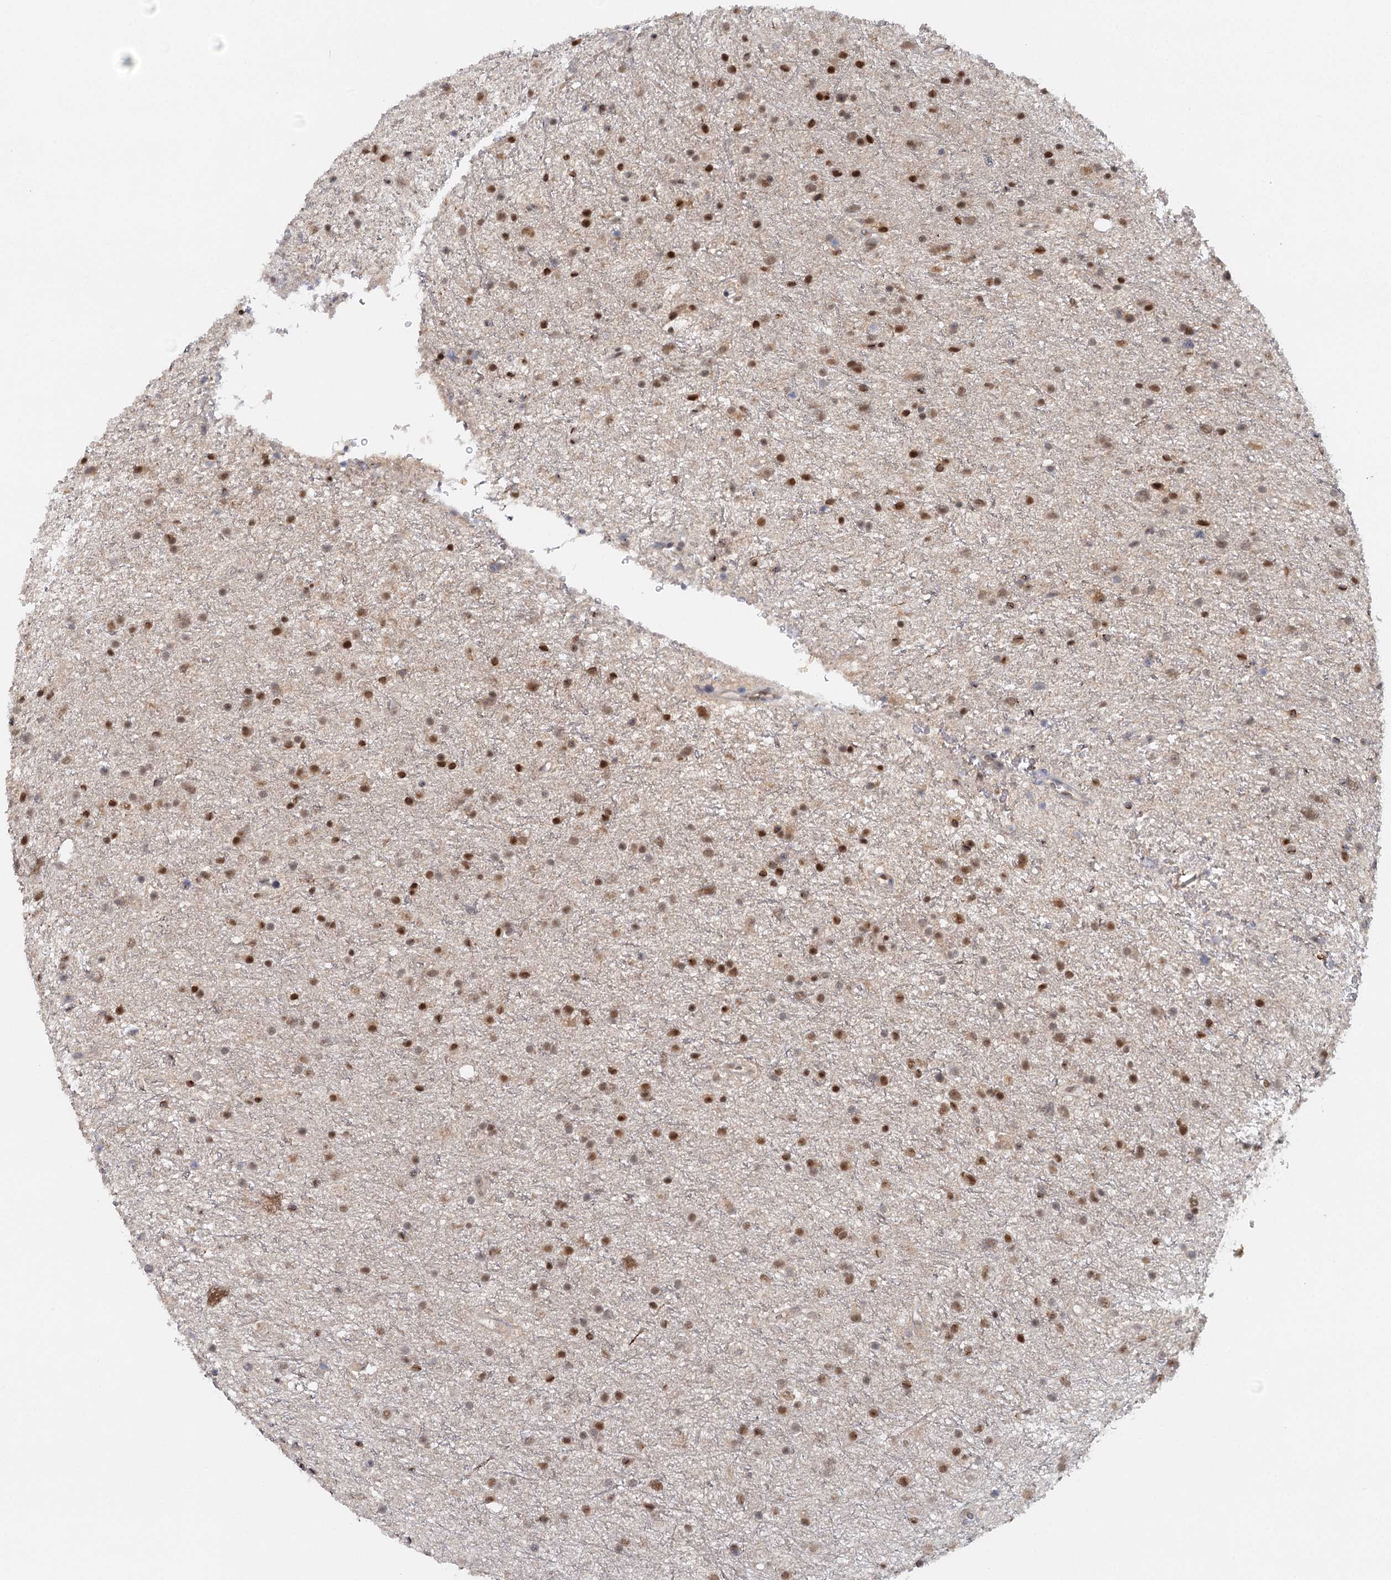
{"staining": {"intensity": "moderate", "quantity": ">75%", "location": "nuclear"}, "tissue": "glioma", "cell_type": "Tumor cells", "image_type": "cancer", "snomed": [{"axis": "morphology", "description": "Glioma, malignant, Low grade"}, {"axis": "topography", "description": "Cerebral cortex"}], "caption": "Moderate nuclear staining for a protein is seen in about >75% of tumor cells of glioma using immunohistochemistry.", "gene": "GPATCH11", "patient": {"sex": "female", "age": 39}}